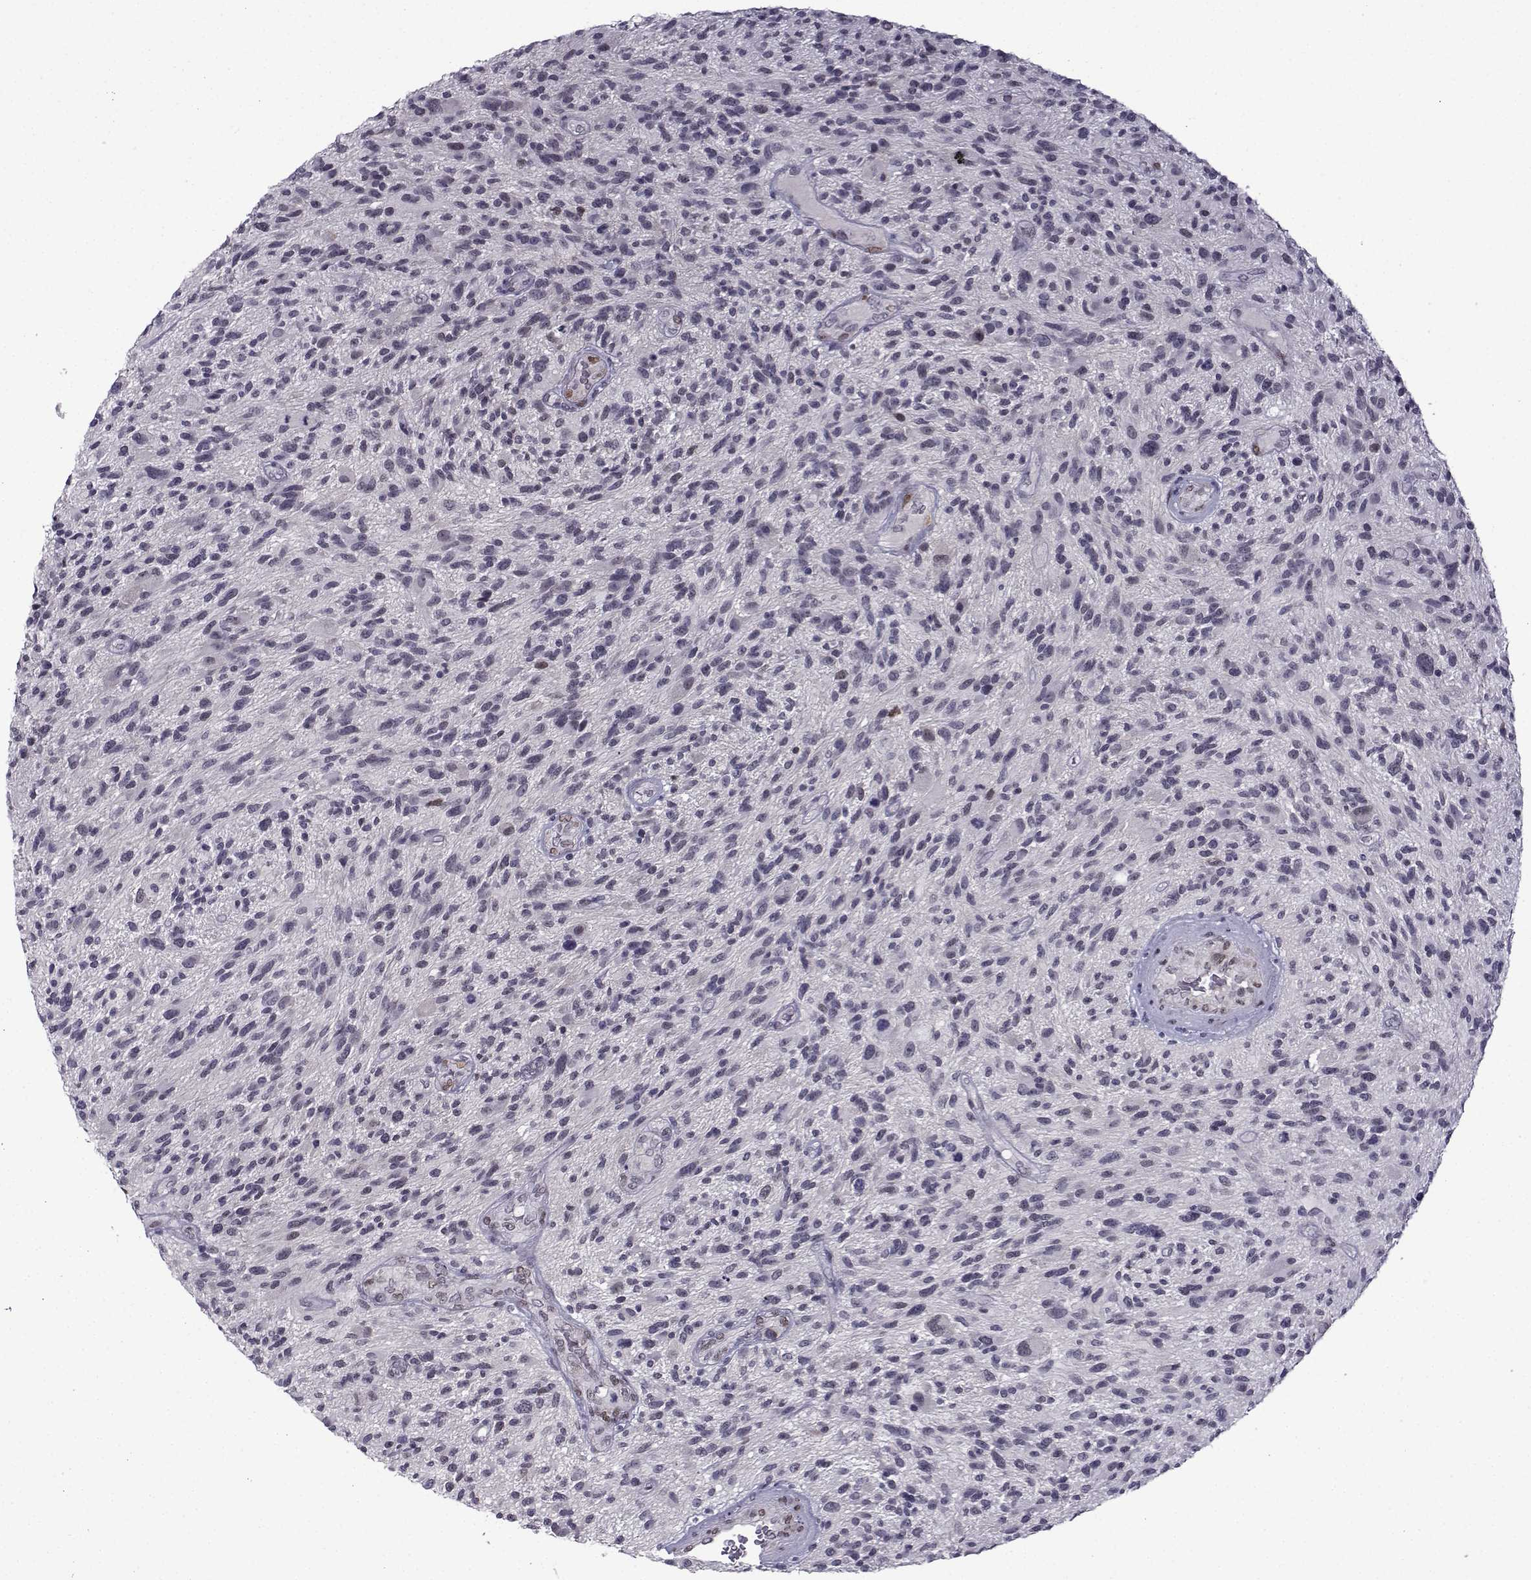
{"staining": {"intensity": "negative", "quantity": "none", "location": "none"}, "tissue": "glioma", "cell_type": "Tumor cells", "image_type": "cancer", "snomed": [{"axis": "morphology", "description": "Glioma, malignant, High grade"}, {"axis": "topography", "description": "Brain"}], "caption": "Immunohistochemical staining of human glioma shows no significant staining in tumor cells.", "gene": "RBM24", "patient": {"sex": "male", "age": 47}}